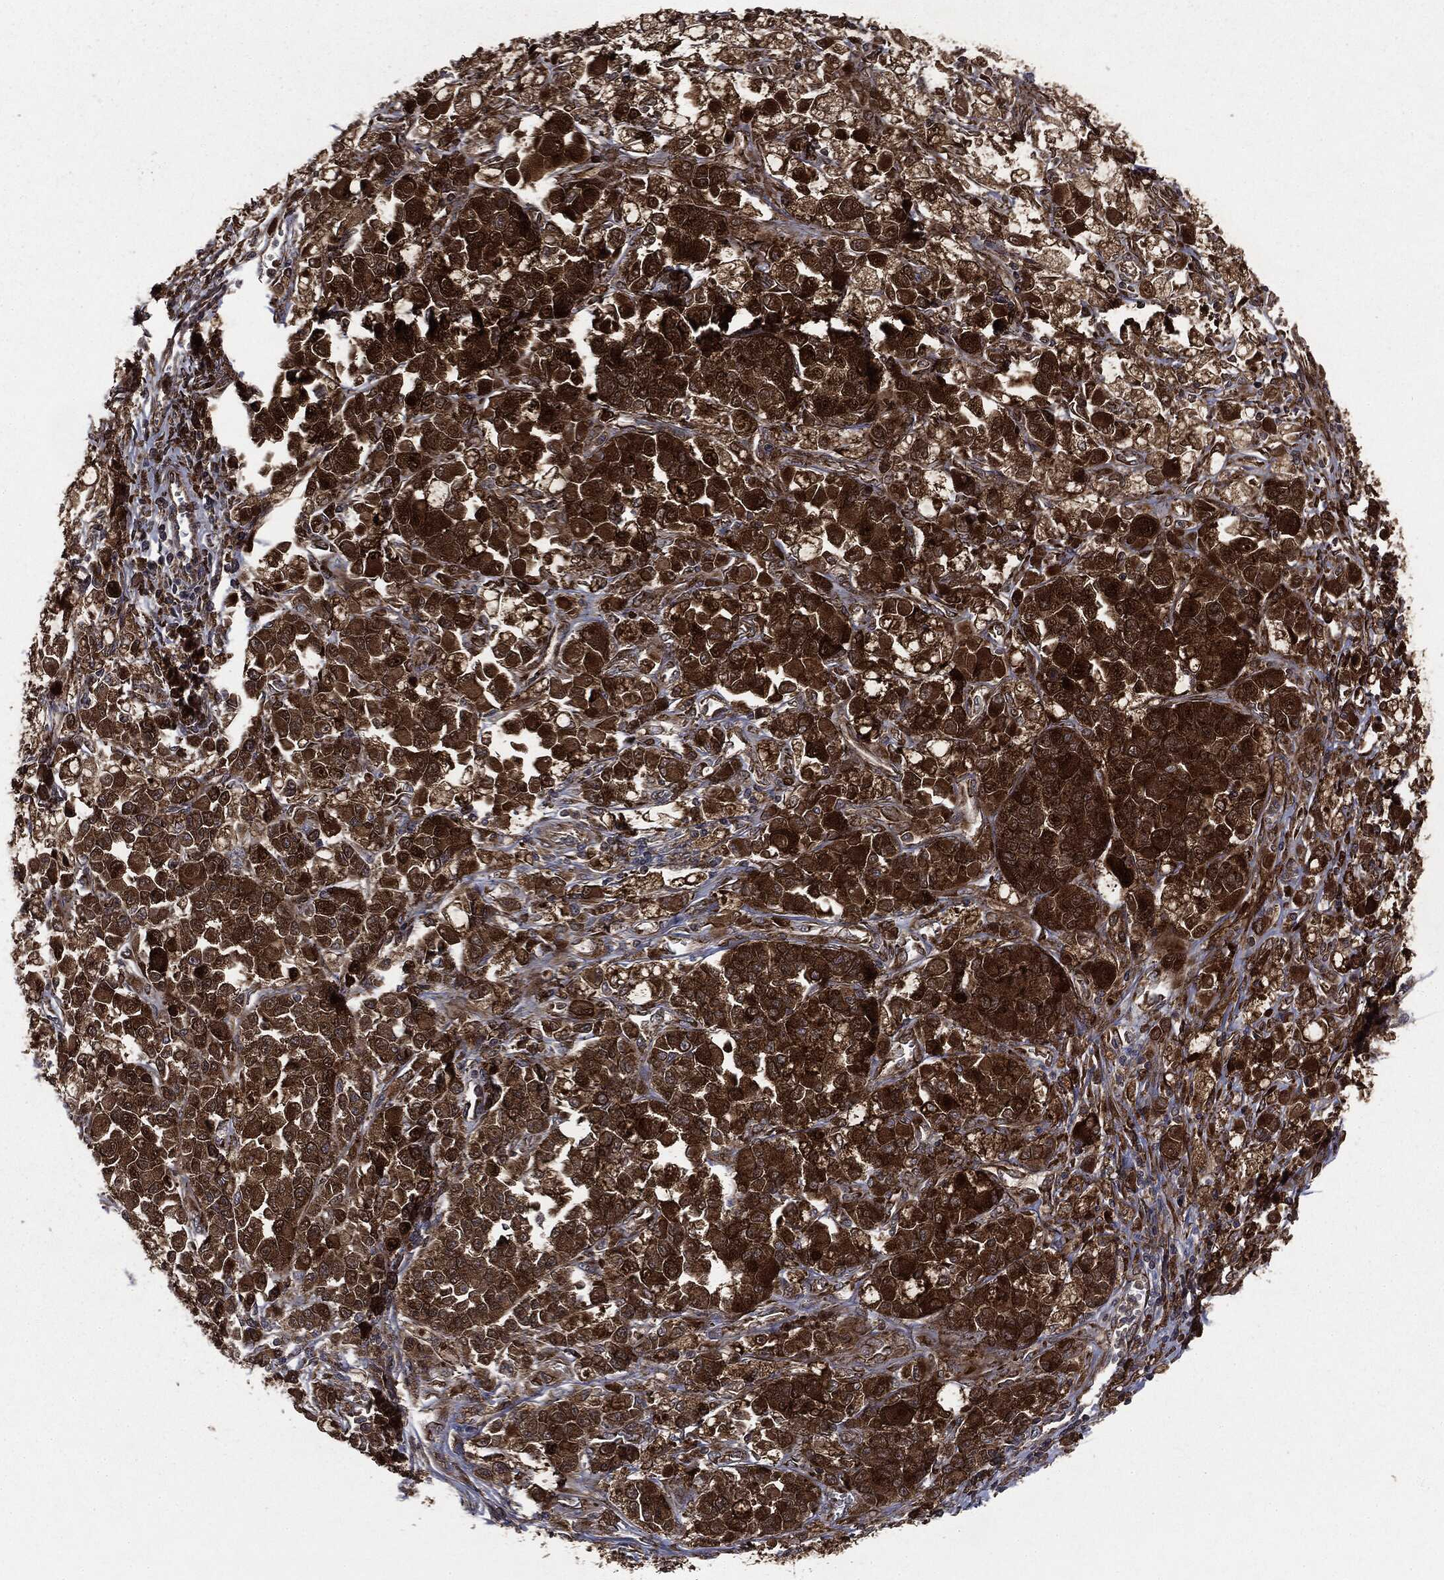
{"staining": {"intensity": "strong", "quantity": ">75%", "location": "cytoplasmic/membranous"}, "tissue": "melanoma", "cell_type": "Tumor cells", "image_type": "cancer", "snomed": [{"axis": "morphology", "description": "Malignant melanoma, NOS"}, {"axis": "topography", "description": "Skin"}], "caption": "Immunohistochemistry (IHC) photomicrograph of human malignant melanoma stained for a protein (brown), which reveals high levels of strong cytoplasmic/membranous staining in about >75% of tumor cells.", "gene": "PLOD3", "patient": {"sex": "female", "age": 58}}